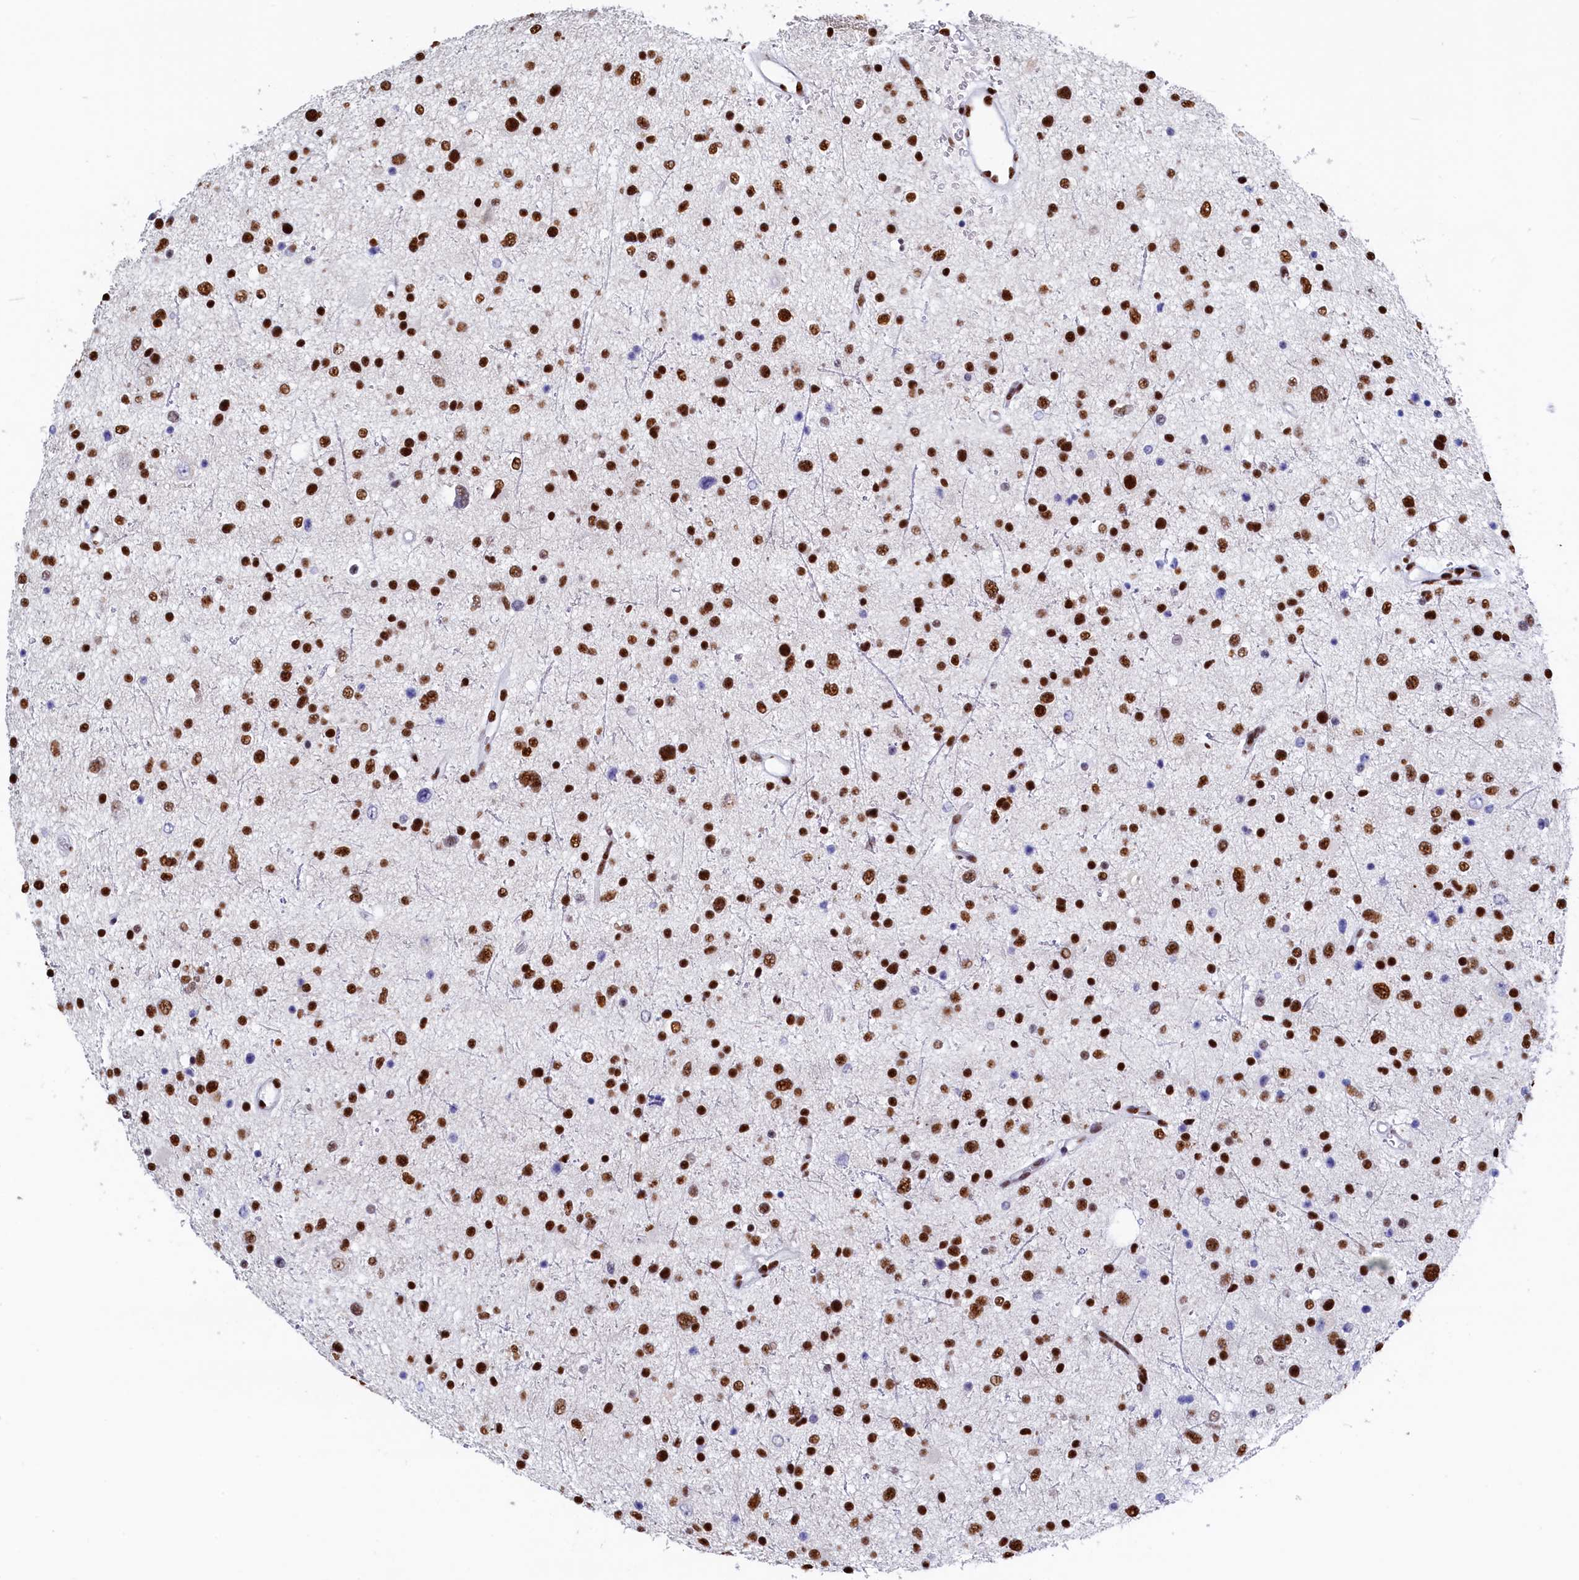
{"staining": {"intensity": "strong", "quantity": ">75%", "location": "nuclear"}, "tissue": "glioma", "cell_type": "Tumor cells", "image_type": "cancer", "snomed": [{"axis": "morphology", "description": "Glioma, malignant, Low grade"}, {"axis": "topography", "description": "Brain"}], "caption": "IHC micrograph of human glioma stained for a protein (brown), which reveals high levels of strong nuclear staining in about >75% of tumor cells.", "gene": "MOSPD3", "patient": {"sex": "female", "age": 37}}